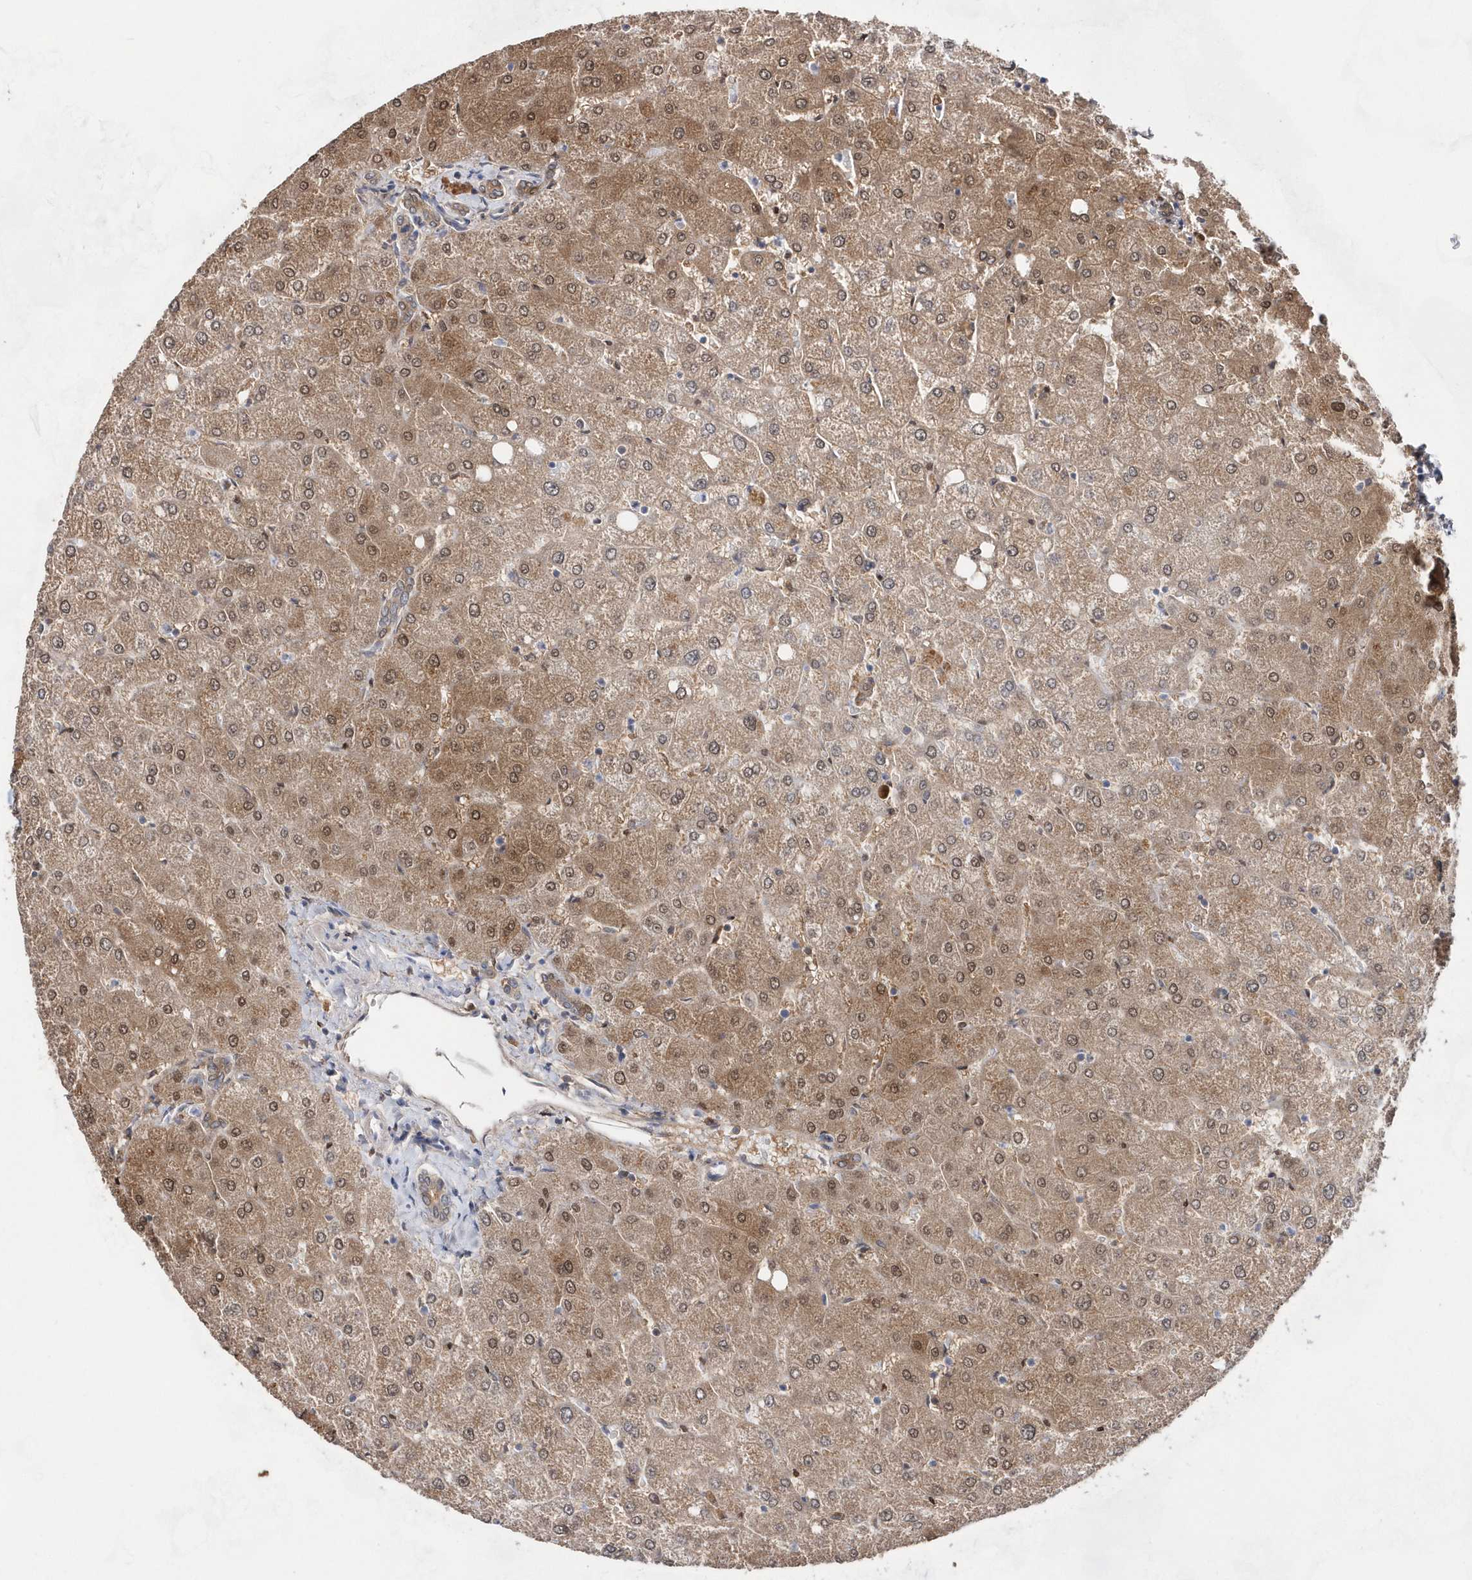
{"staining": {"intensity": "moderate", "quantity": ">75%", "location": "cytoplasmic/membranous"}, "tissue": "liver", "cell_type": "Cholangiocytes", "image_type": "normal", "snomed": [{"axis": "morphology", "description": "Normal tissue, NOS"}, {"axis": "topography", "description": "Liver"}], "caption": "Immunohistochemical staining of benign human liver exhibits medium levels of moderate cytoplasmic/membranous positivity in about >75% of cholangiocytes. The staining was performed using DAB to visualize the protein expression in brown, while the nuclei were stained in blue with hematoxylin (Magnification: 20x).", "gene": "BDH2", "patient": {"sex": "female", "age": 54}}